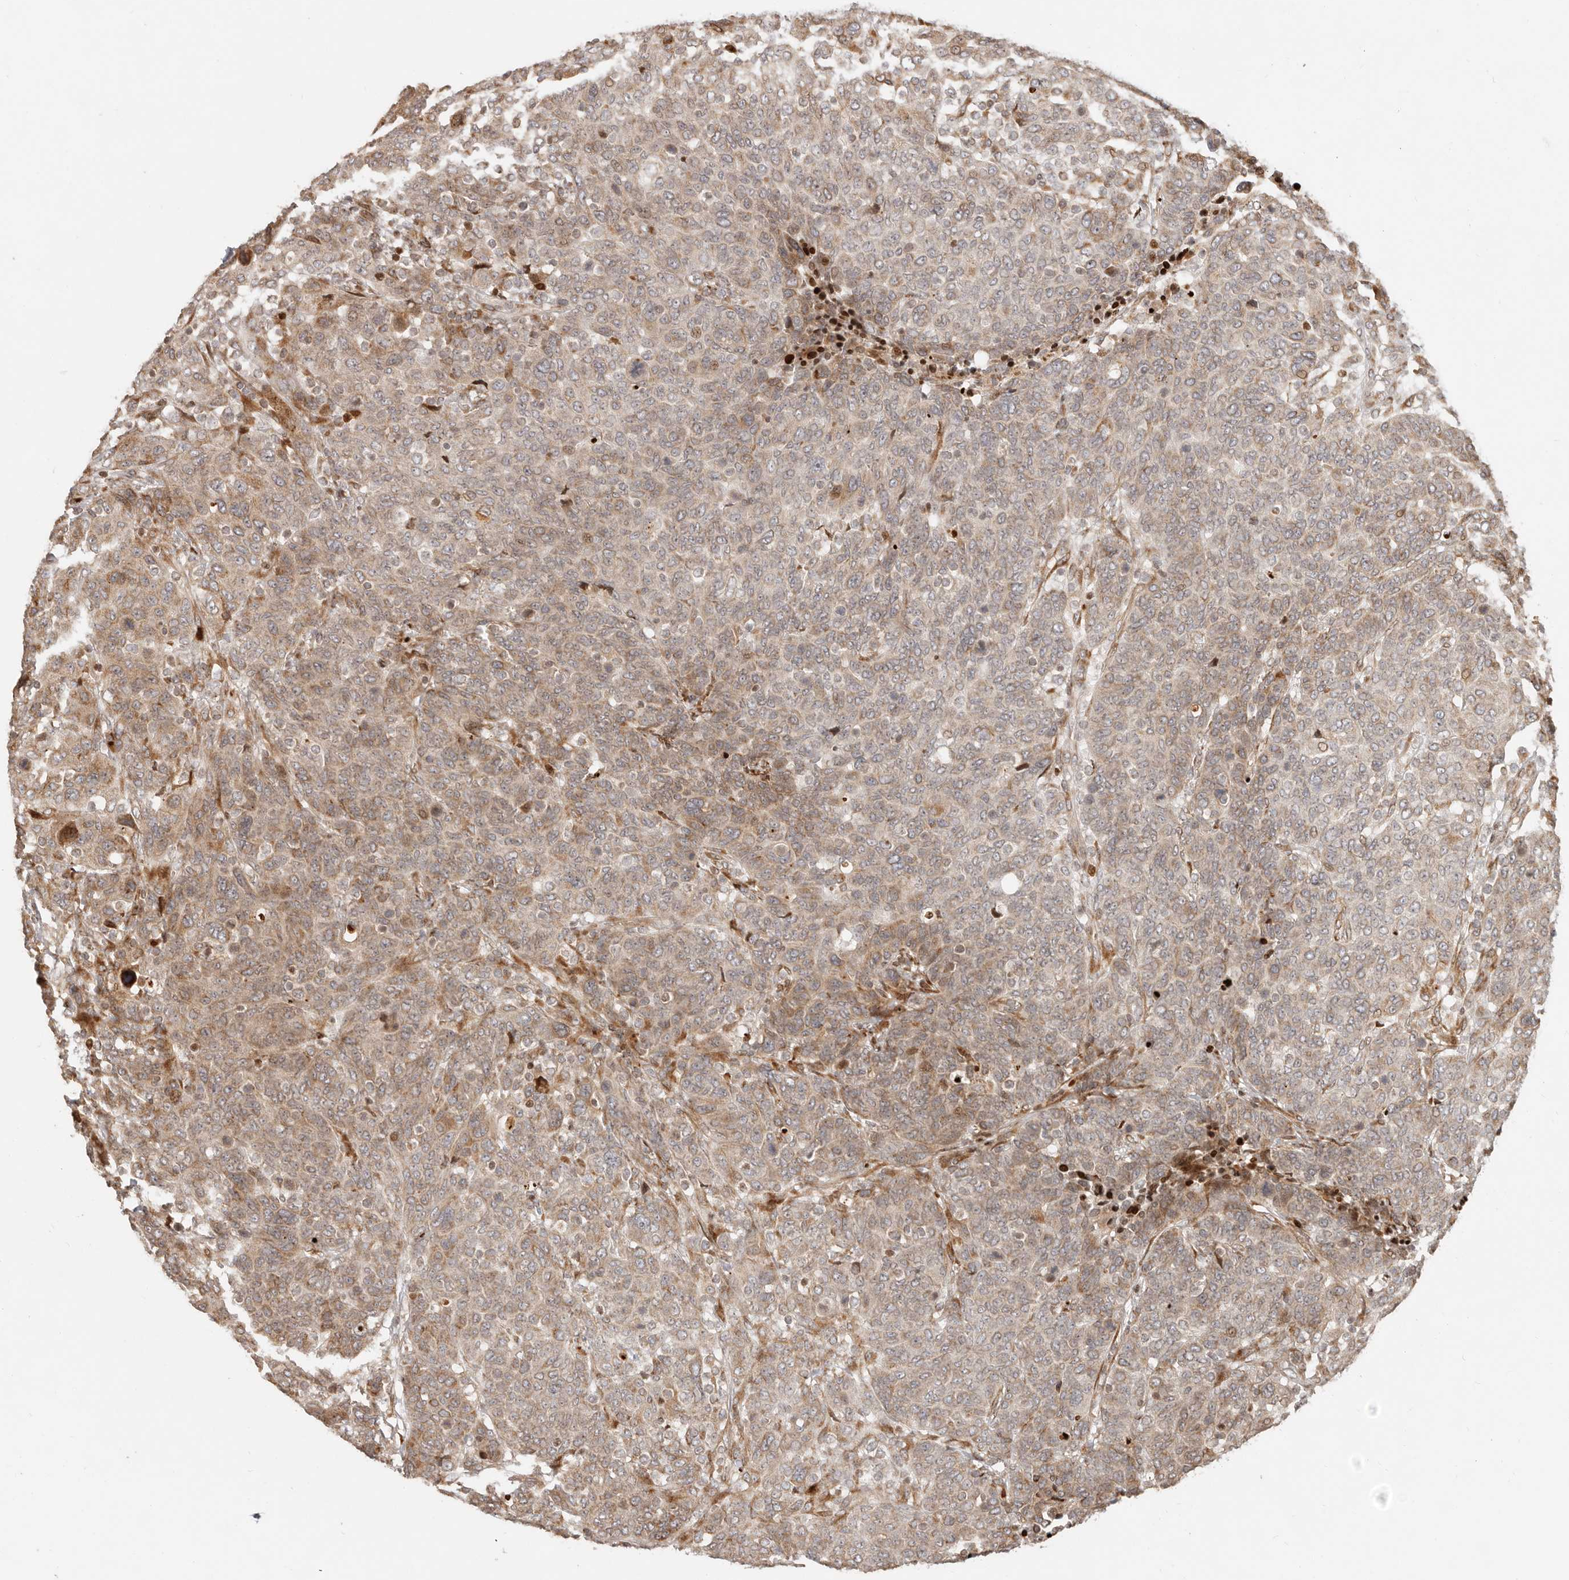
{"staining": {"intensity": "moderate", "quantity": ">75%", "location": "cytoplasmic/membranous"}, "tissue": "breast cancer", "cell_type": "Tumor cells", "image_type": "cancer", "snomed": [{"axis": "morphology", "description": "Duct carcinoma"}, {"axis": "topography", "description": "Breast"}], "caption": "Immunohistochemistry image of human breast cancer (invasive ductal carcinoma) stained for a protein (brown), which displays medium levels of moderate cytoplasmic/membranous staining in approximately >75% of tumor cells.", "gene": "TRIM4", "patient": {"sex": "female", "age": 37}}